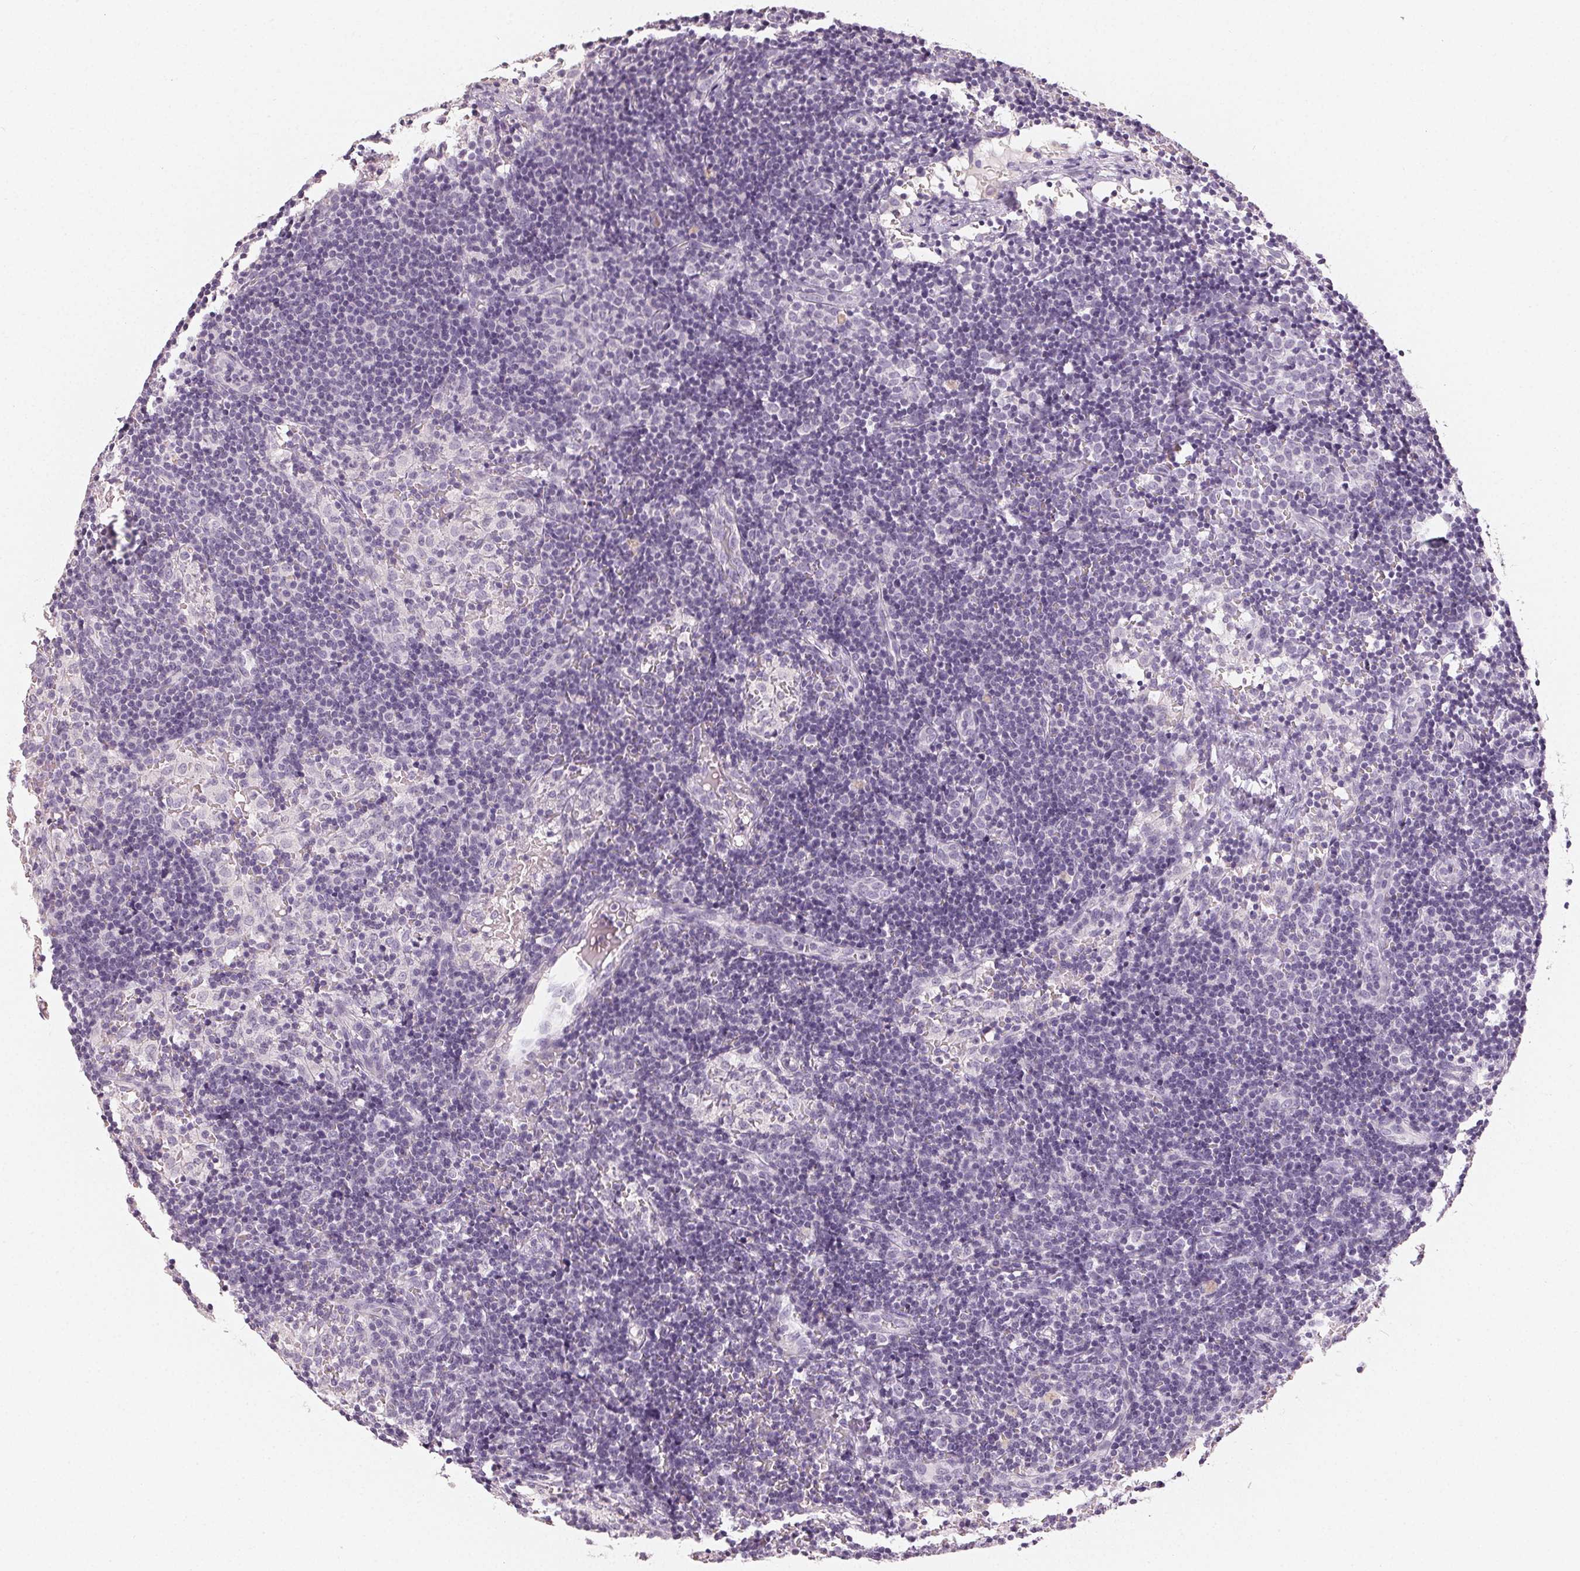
{"staining": {"intensity": "negative", "quantity": "none", "location": "none"}, "tissue": "lymph node", "cell_type": "Germinal center cells", "image_type": "normal", "snomed": [{"axis": "morphology", "description": "Normal tissue, NOS"}, {"axis": "topography", "description": "Lymph node"}], "caption": "Immunohistochemistry photomicrograph of benign lymph node stained for a protein (brown), which displays no expression in germinal center cells. (DAB immunohistochemistry (IHC) visualized using brightfield microscopy, high magnification).", "gene": "LVRN", "patient": {"sex": "female", "age": 41}}